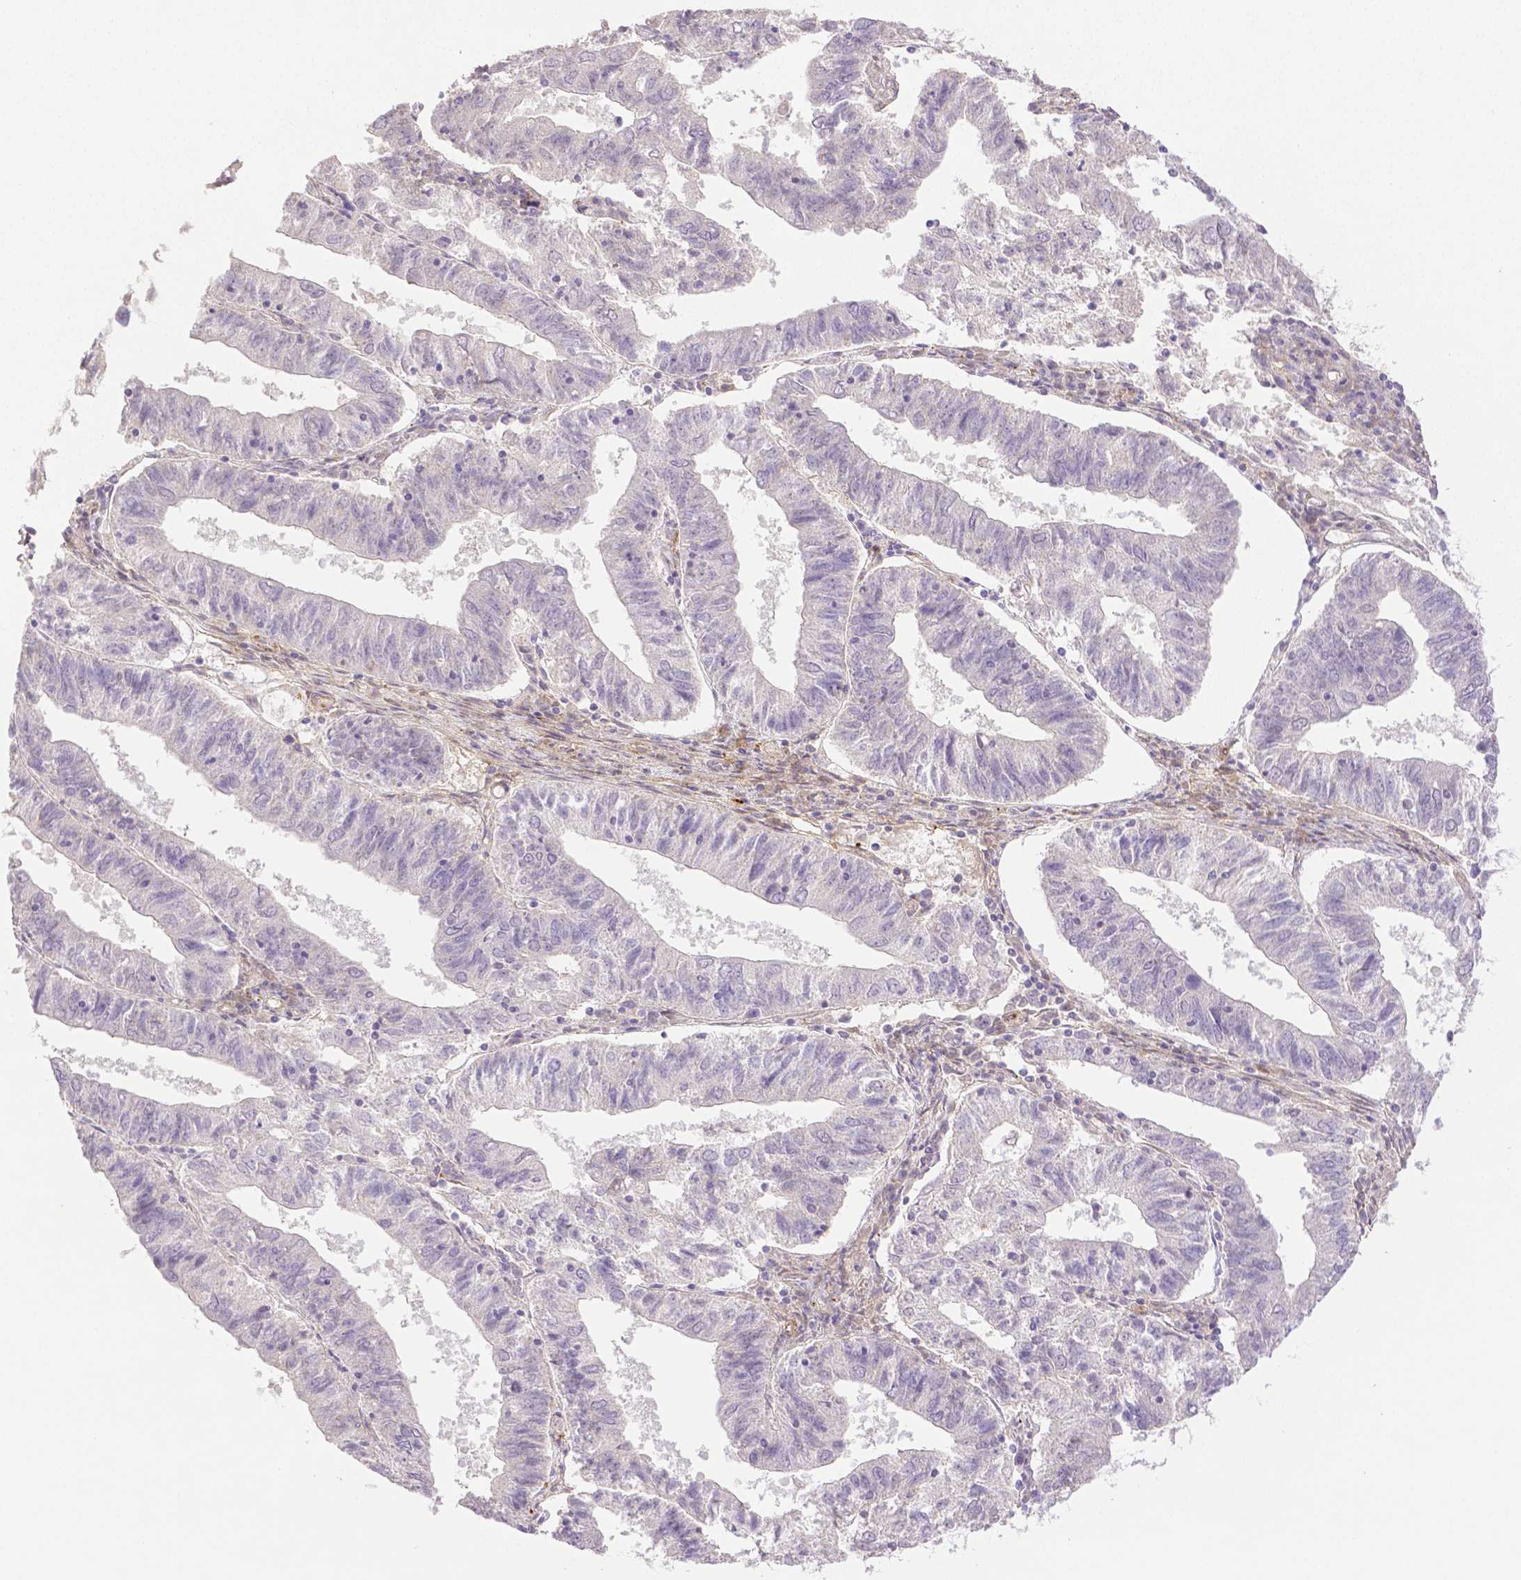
{"staining": {"intensity": "negative", "quantity": "none", "location": "none"}, "tissue": "endometrial cancer", "cell_type": "Tumor cells", "image_type": "cancer", "snomed": [{"axis": "morphology", "description": "Adenocarcinoma, NOS"}, {"axis": "topography", "description": "Endometrium"}], "caption": "Endometrial cancer (adenocarcinoma) stained for a protein using immunohistochemistry (IHC) demonstrates no staining tumor cells.", "gene": "THY1", "patient": {"sex": "female", "age": 82}}